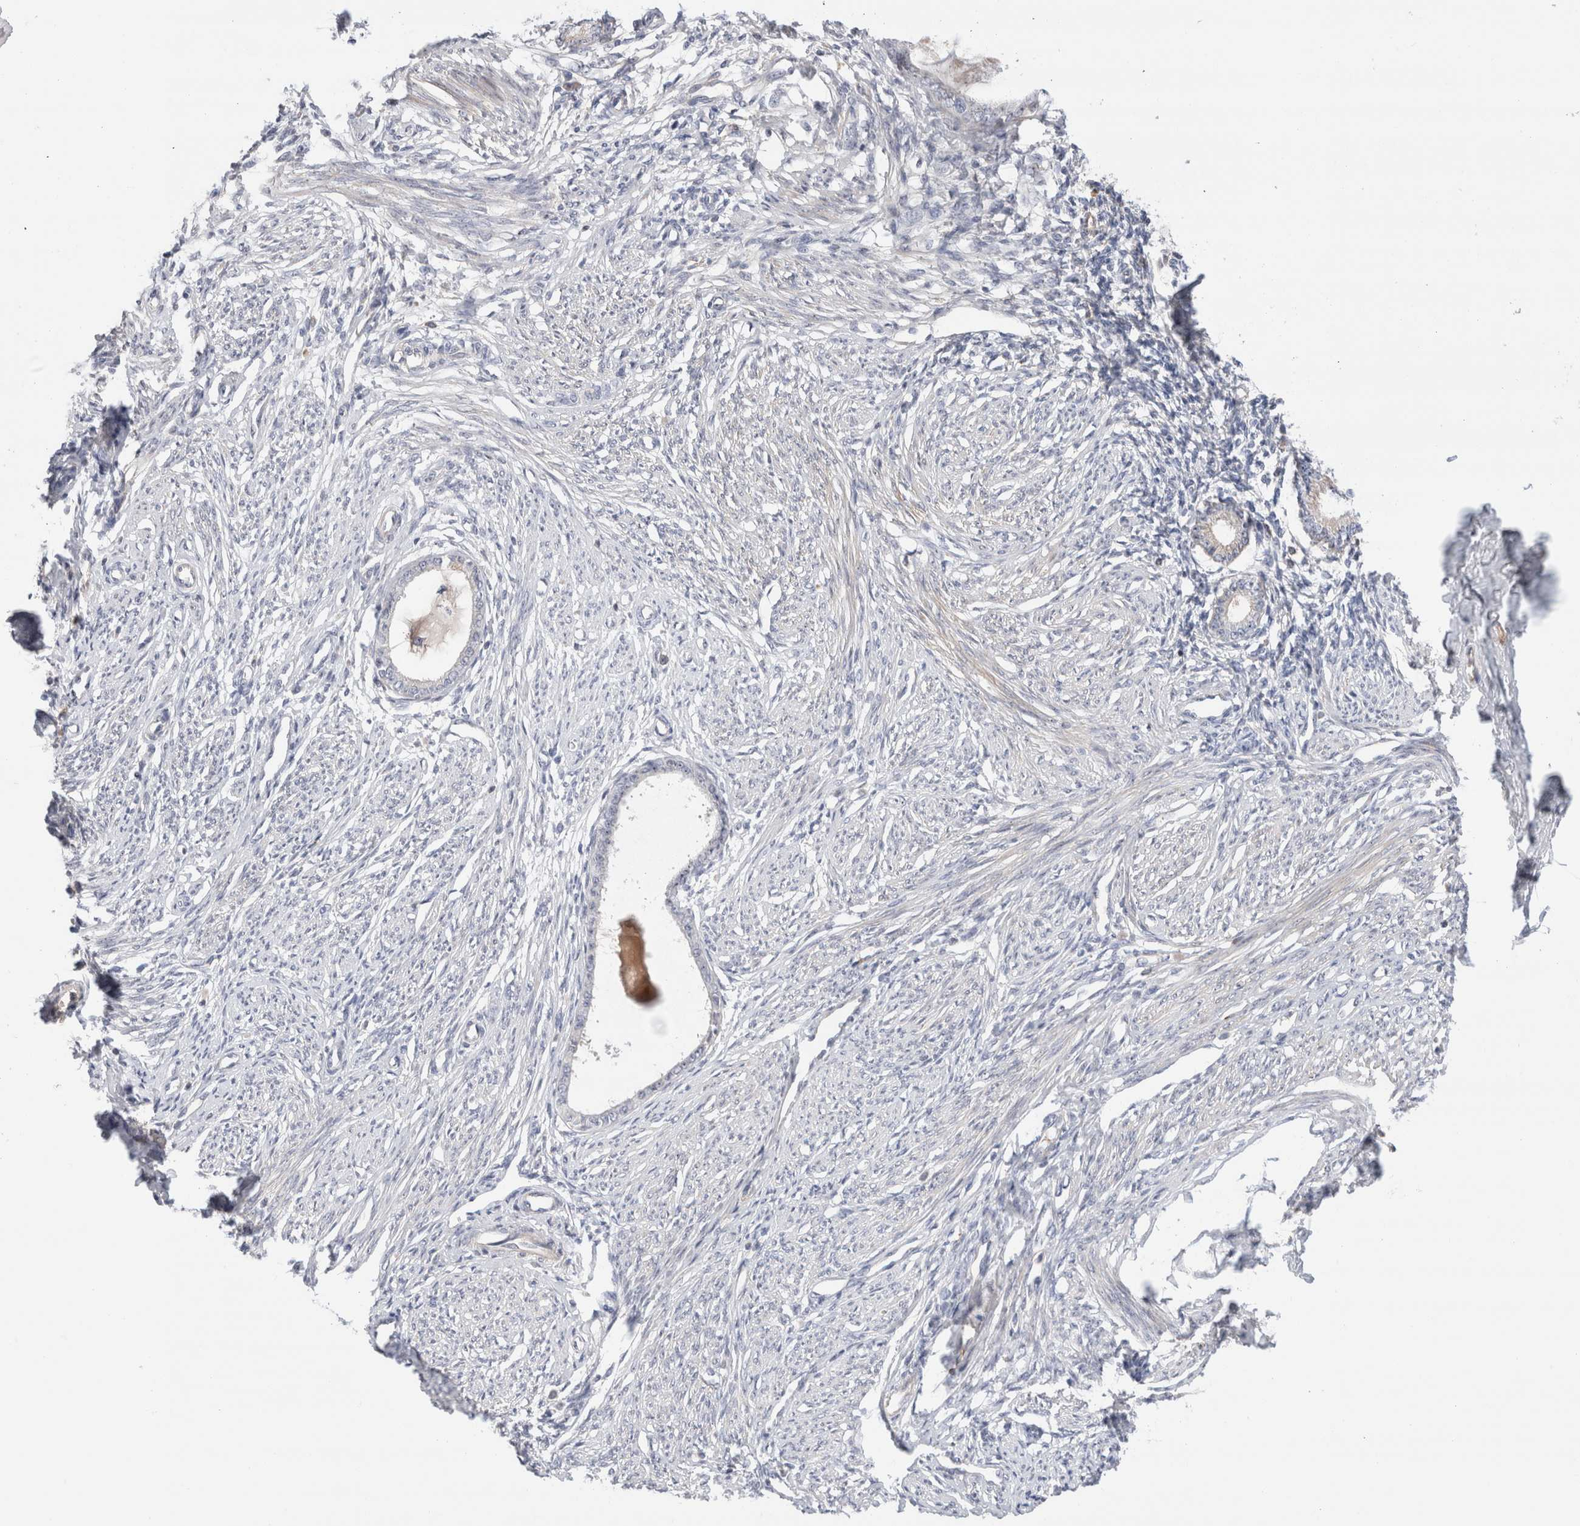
{"staining": {"intensity": "negative", "quantity": "none", "location": "none"}, "tissue": "endometrium", "cell_type": "Cells in endometrial stroma", "image_type": "normal", "snomed": [{"axis": "morphology", "description": "Normal tissue, NOS"}, {"axis": "topography", "description": "Endometrium"}], "caption": "Immunohistochemistry of normal endometrium reveals no expression in cells in endometrial stroma.", "gene": "ECHDC2", "patient": {"sex": "female", "age": 56}}